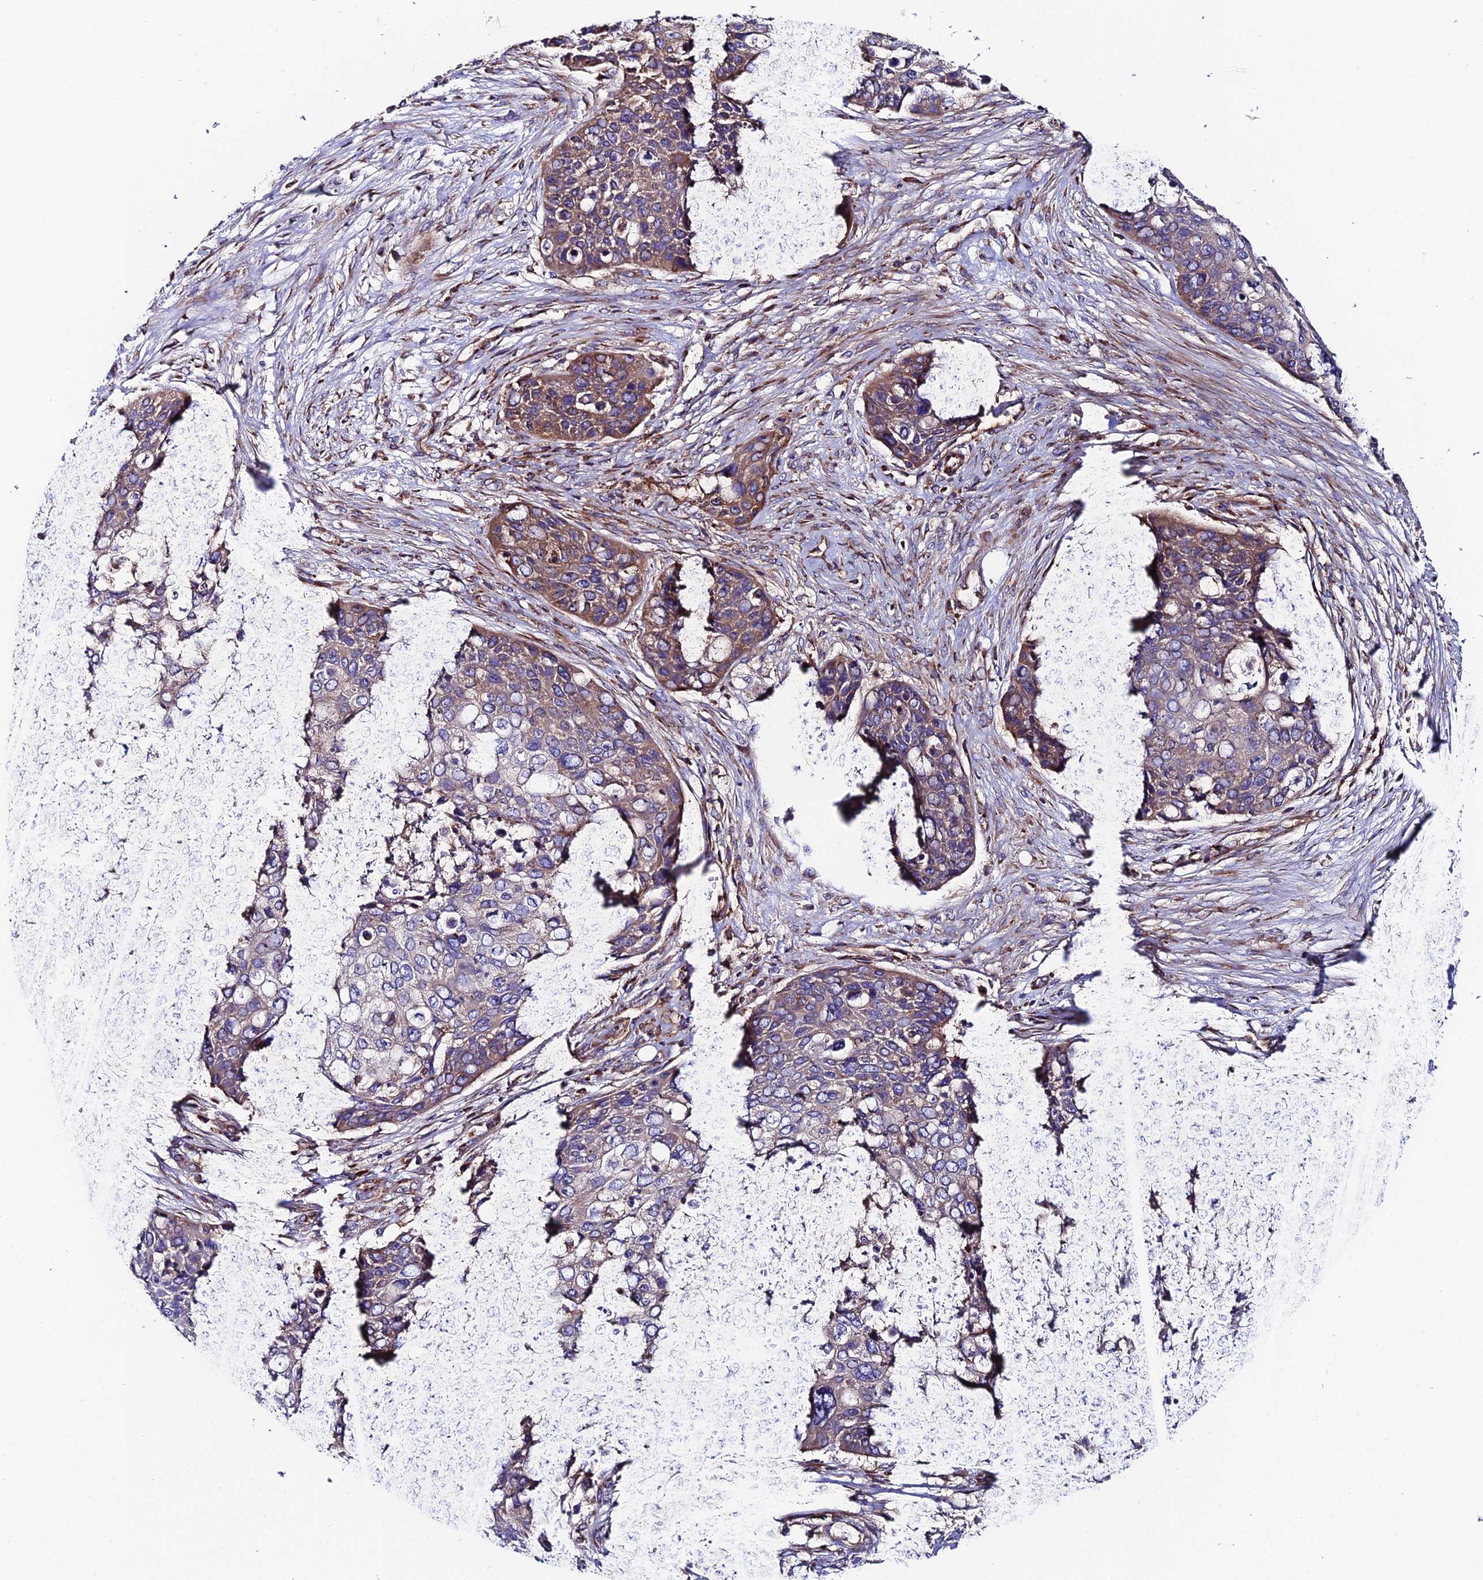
{"staining": {"intensity": "moderate", "quantity": ">75%", "location": "cytoplasmic/membranous"}, "tissue": "skin cancer", "cell_type": "Tumor cells", "image_type": "cancer", "snomed": [{"axis": "morphology", "description": "Basal cell carcinoma"}, {"axis": "topography", "description": "Skin"}], "caption": "Protein staining of basal cell carcinoma (skin) tissue exhibits moderate cytoplasmic/membranous staining in about >75% of tumor cells.", "gene": "EIF3K", "patient": {"sex": "female", "age": 74}}